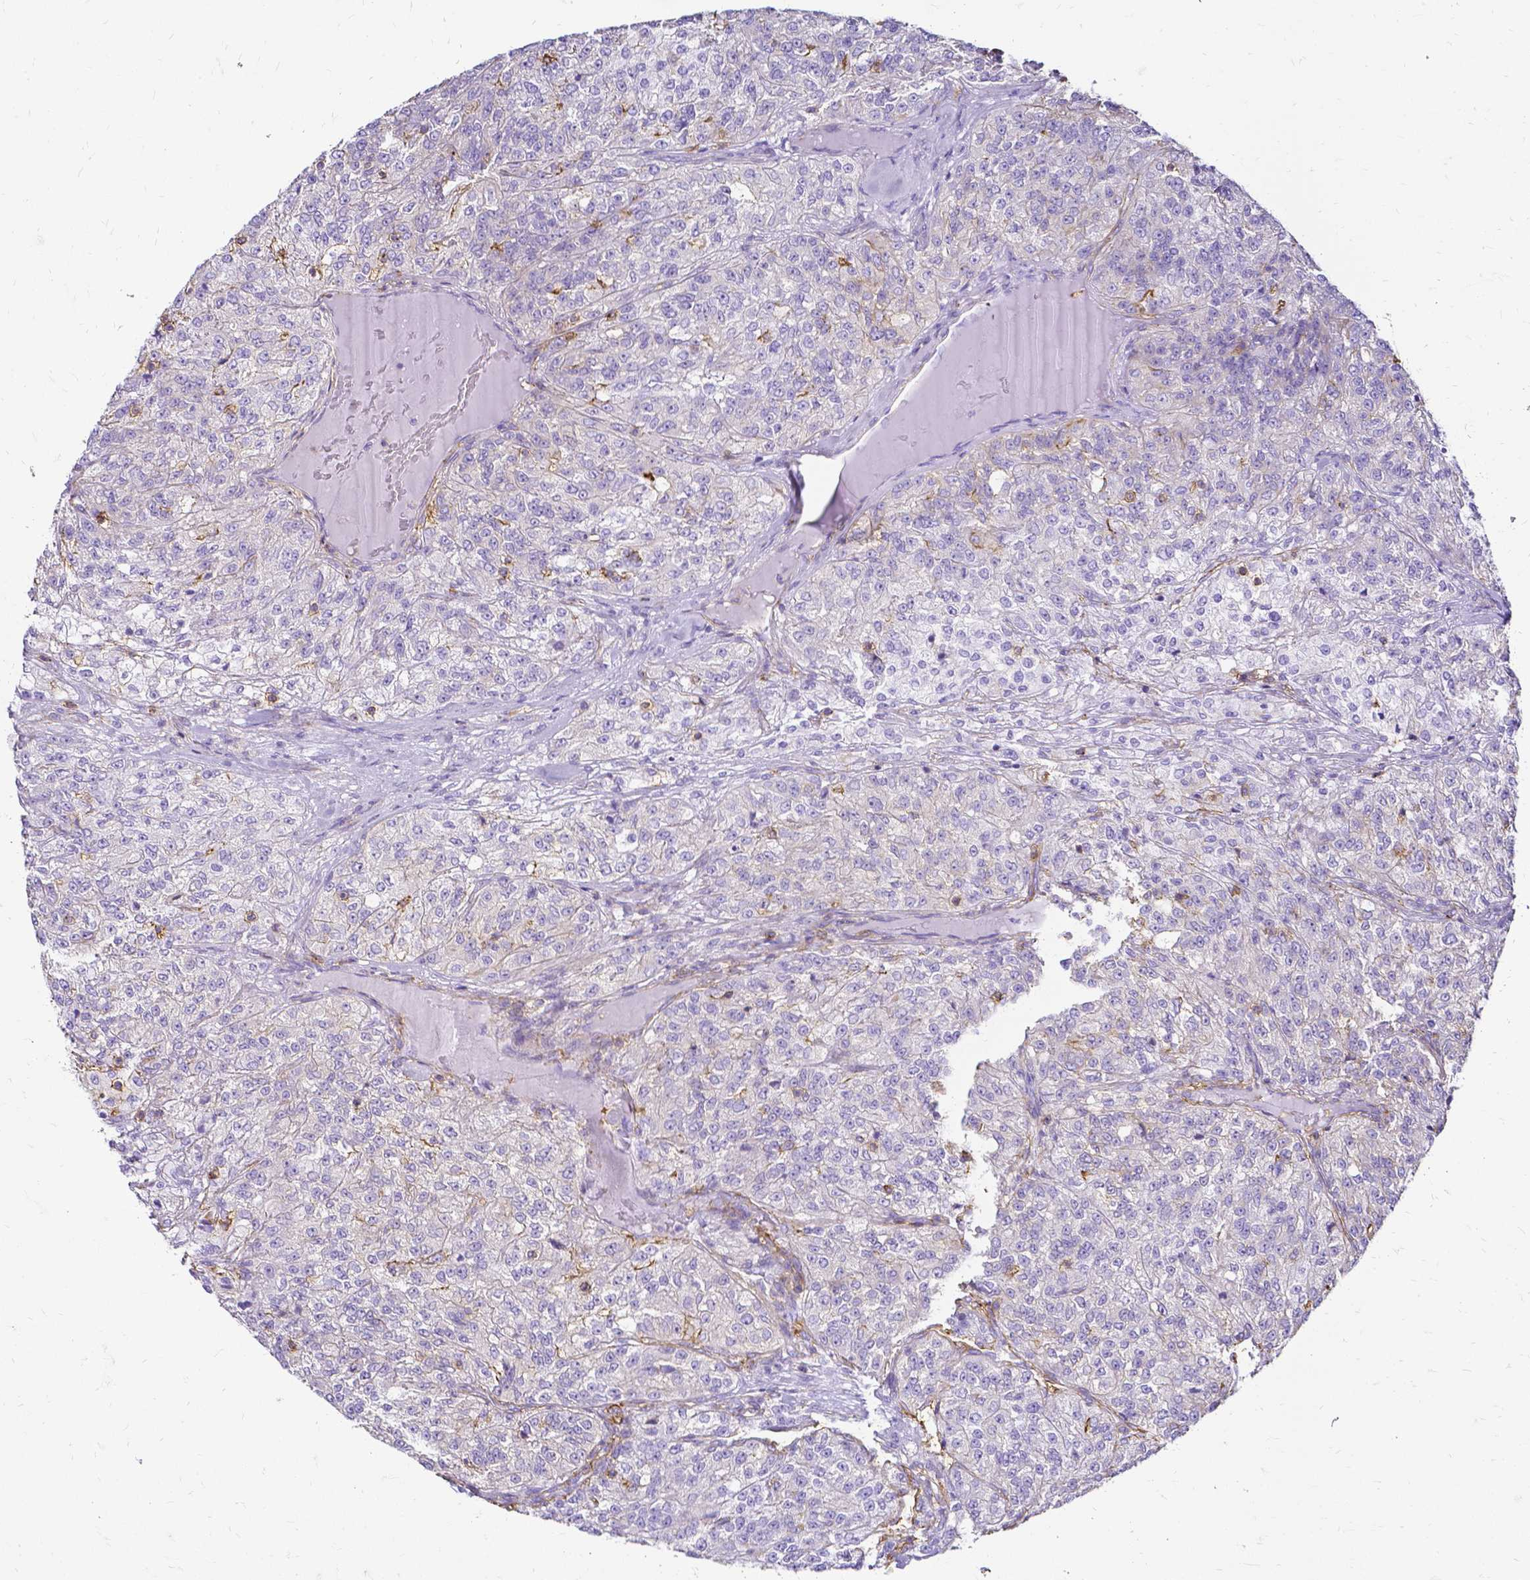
{"staining": {"intensity": "weak", "quantity": "<25%", "location": "cytoplasmic/membranous"}, "tissue": "renal cancer", "cell_type": "Tumor cells", "image_type": "cancer", "snomed": [{"axis": "morphology", "description": "Adenocarcinoma, NOS"}, {"axis": "topography", "description": "Kidney"}], "caption": "Micrograph shows no protein positivity in tumor cells of renal adenocarcinoma tissue.", "gene": "HSPA12A", "patient": {"sex": "female", "age": 63}}